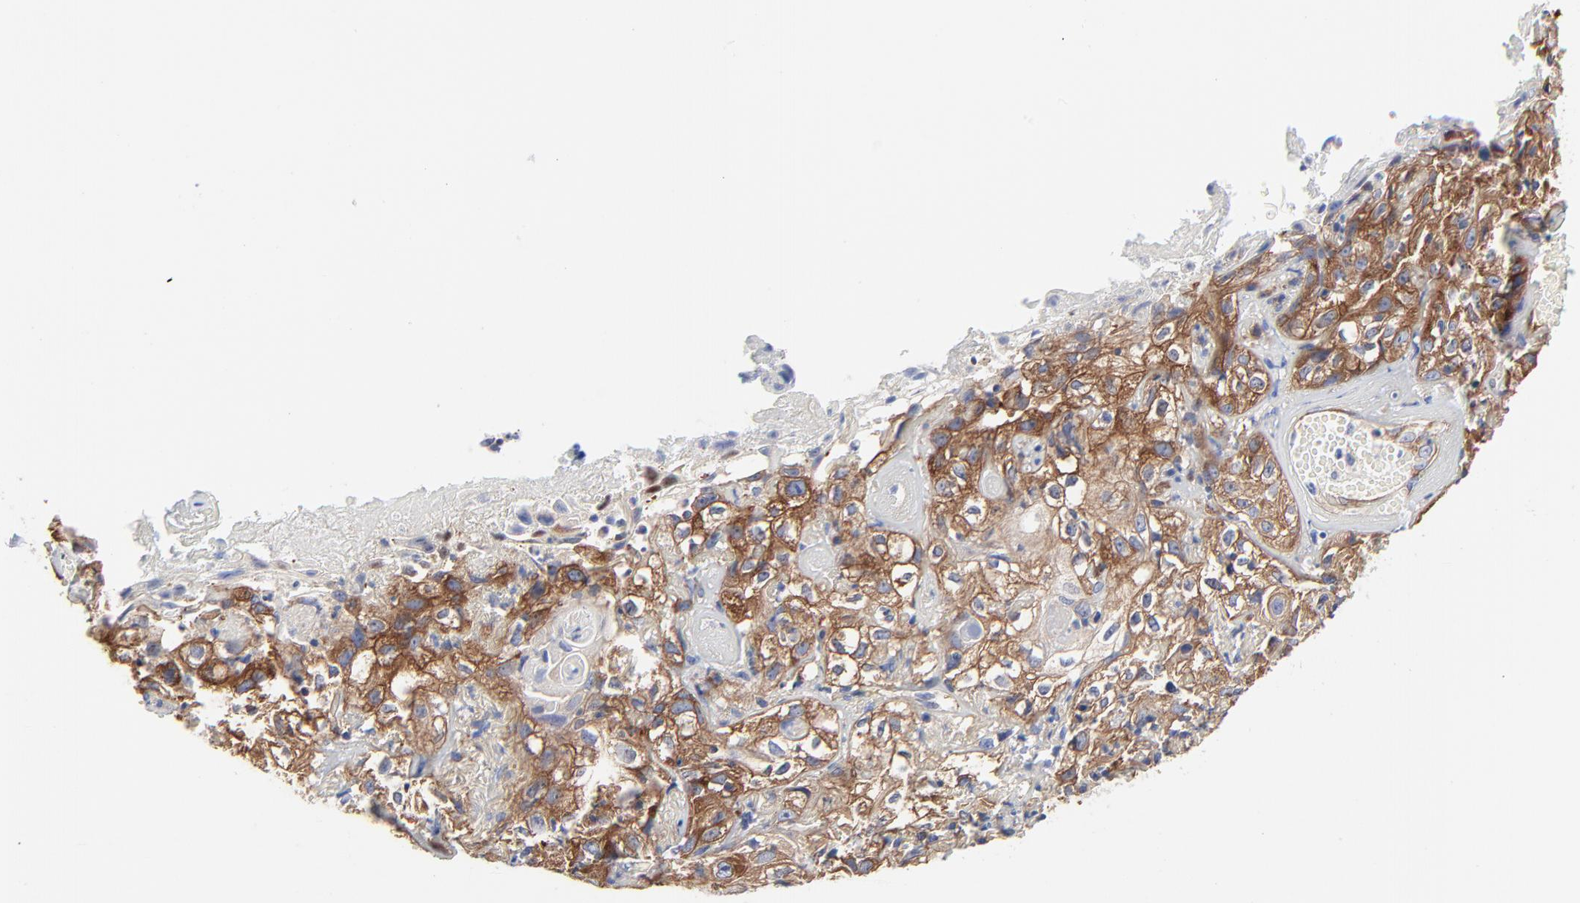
{"staining": {"intensity": "moderate", "quantity": ">75%", "location": "cytoplasmic/membranous"}, "tissue": "skin cancer", "cell_type": "Tumor cells", "image_type": "cancer", "snomed": [{"axis": "morphology", "description": "Squamous cell carcinoma, NOS"}, {"axis": "topography", "description": "Skin"}], "caption": "Skin squamous cell carcinoma stained with a brown dye displays moderate cytoplasmic/membranous positive staining in approximately >75% of tumor cells.", "gene": "CD2AP", "patient": {"sex": "male", "age": 65}}